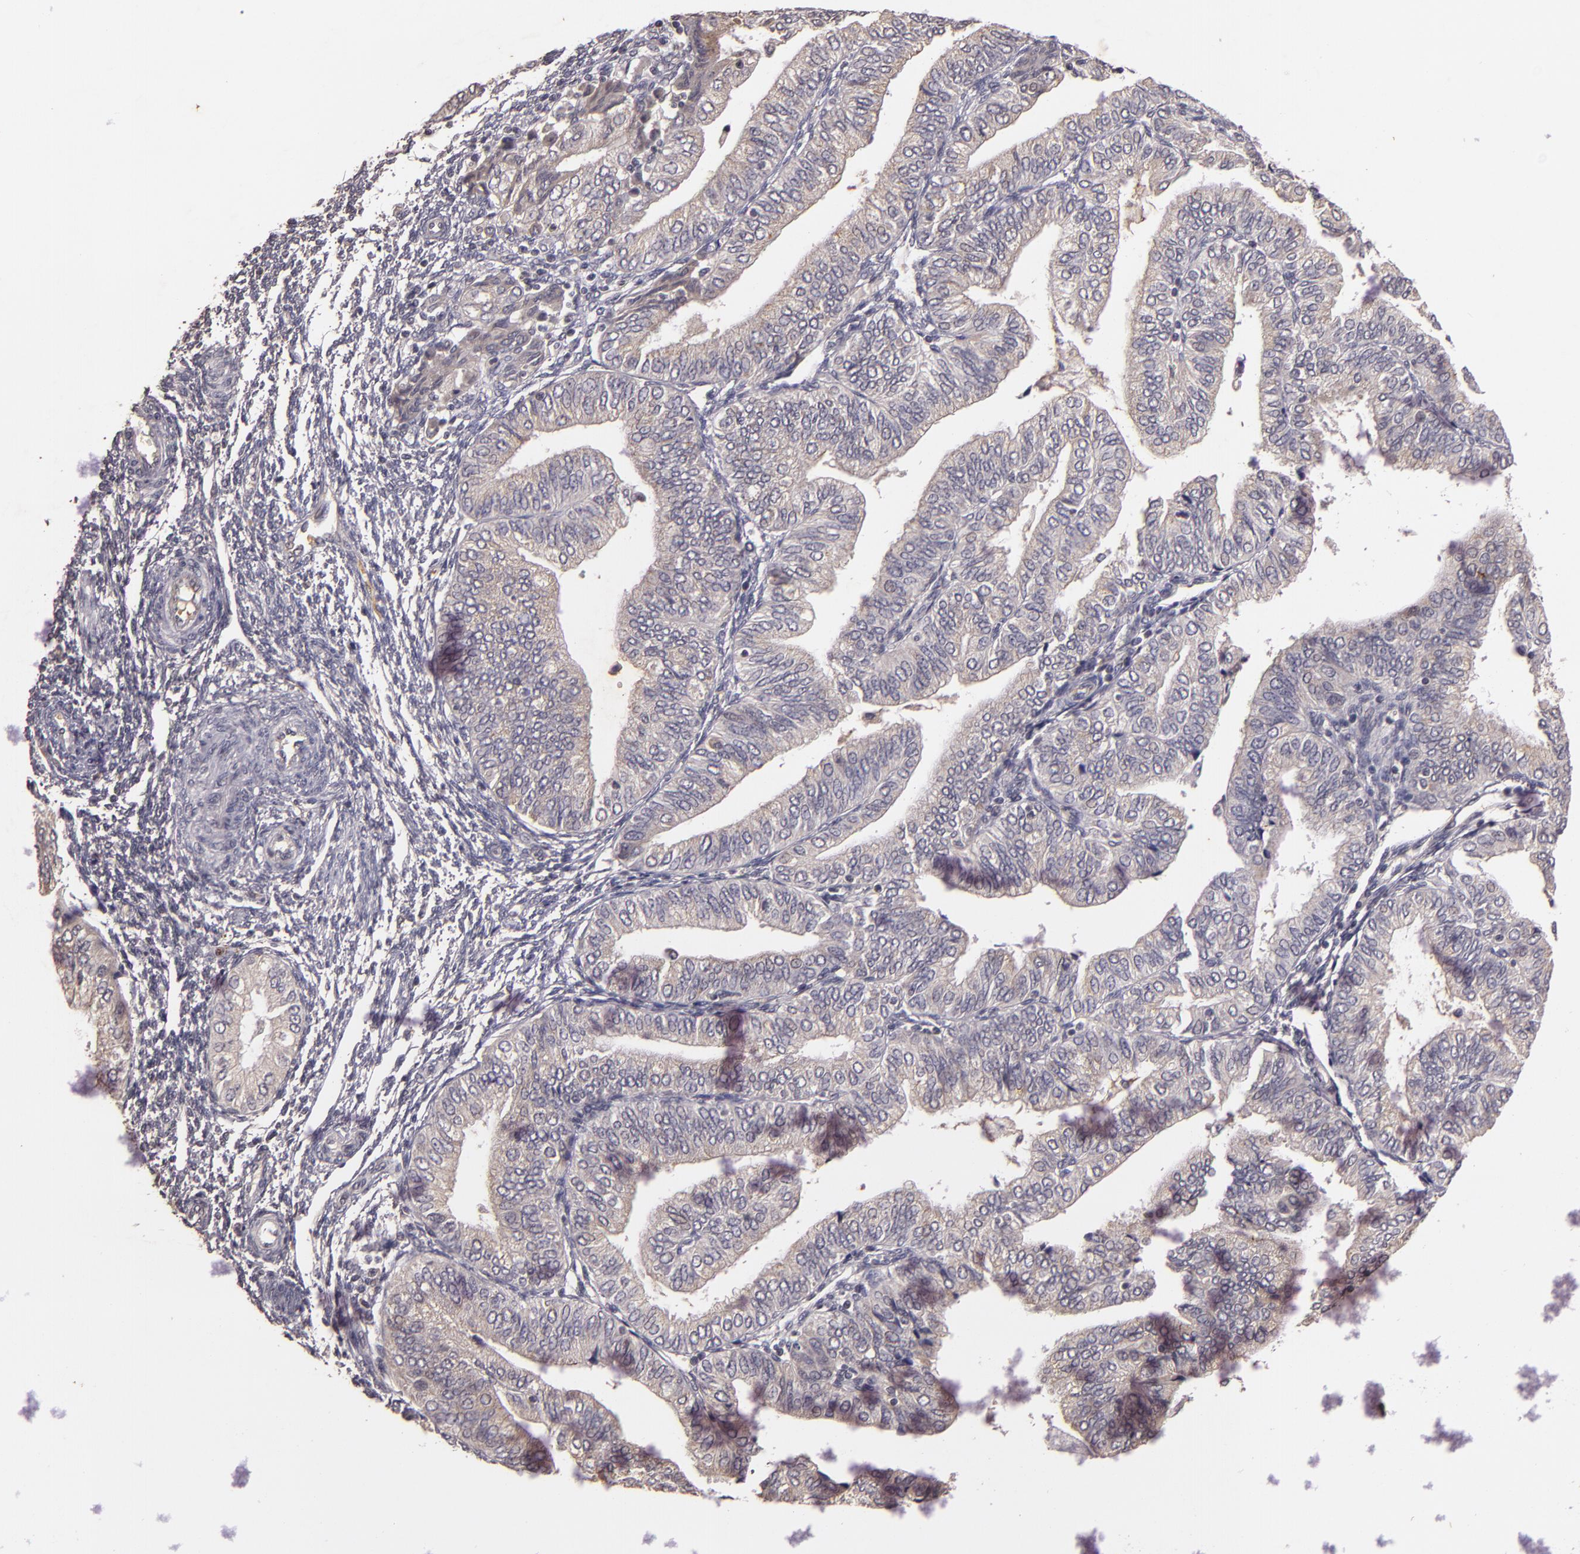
{"staining": {"intensity": "negative", "quantity": "none", "location": "none"}, "tissue": "endometrial cancer", "cell_type": "Tumor cells", "image_type": "cancer", "snomed": [{"axis": "morphology", "description": "Adenocarcinoma, NOS"}, {"axis": "topography", "description": "Endometrium"}], "caption": "Immunohistochemistry (IHC) image of neoplastic tissue: human endometrial cancer stained with DAB displays no significant protein expression in tumor cells.", "gene": "TFF1", "patient": {"sex": "female", "age": 51}}